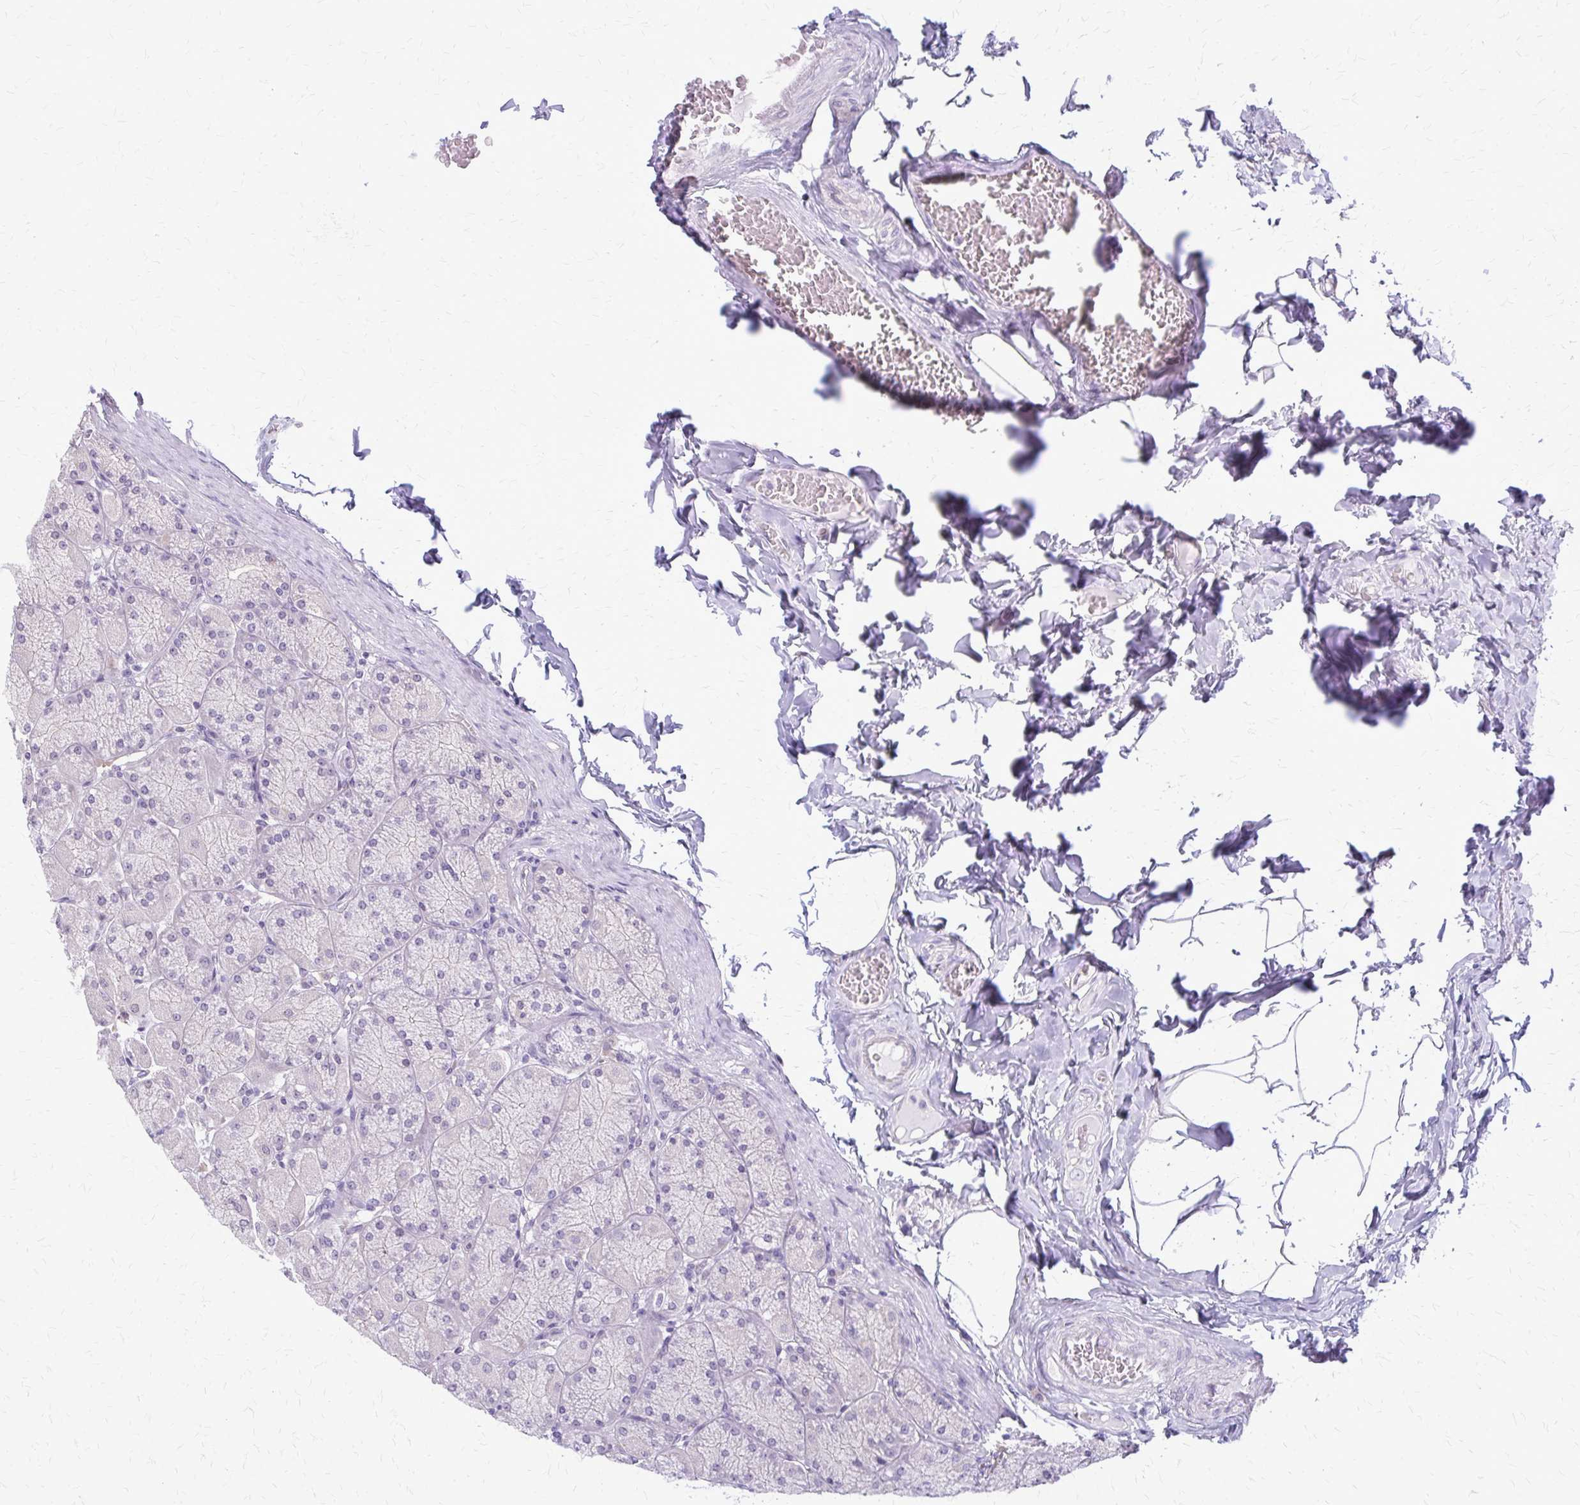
{"staining": {"intensity": "negative", "quantity": "none", "location": "none"}, "tissue": "stomach", "cell_type": "Glandular cells", "image_type": "normal", "snomed": [{"axis": "morphology", "description": "Normal tissue, NOS"}, {"axis": "topography", "description": "Stomach, upper"}], "caption": "Immunohistochemical staining of benign human stomach shows no significant positivity in glandular cells.", "gene": "PLCB1", "patient": {"sex": "female", "age": 56}}